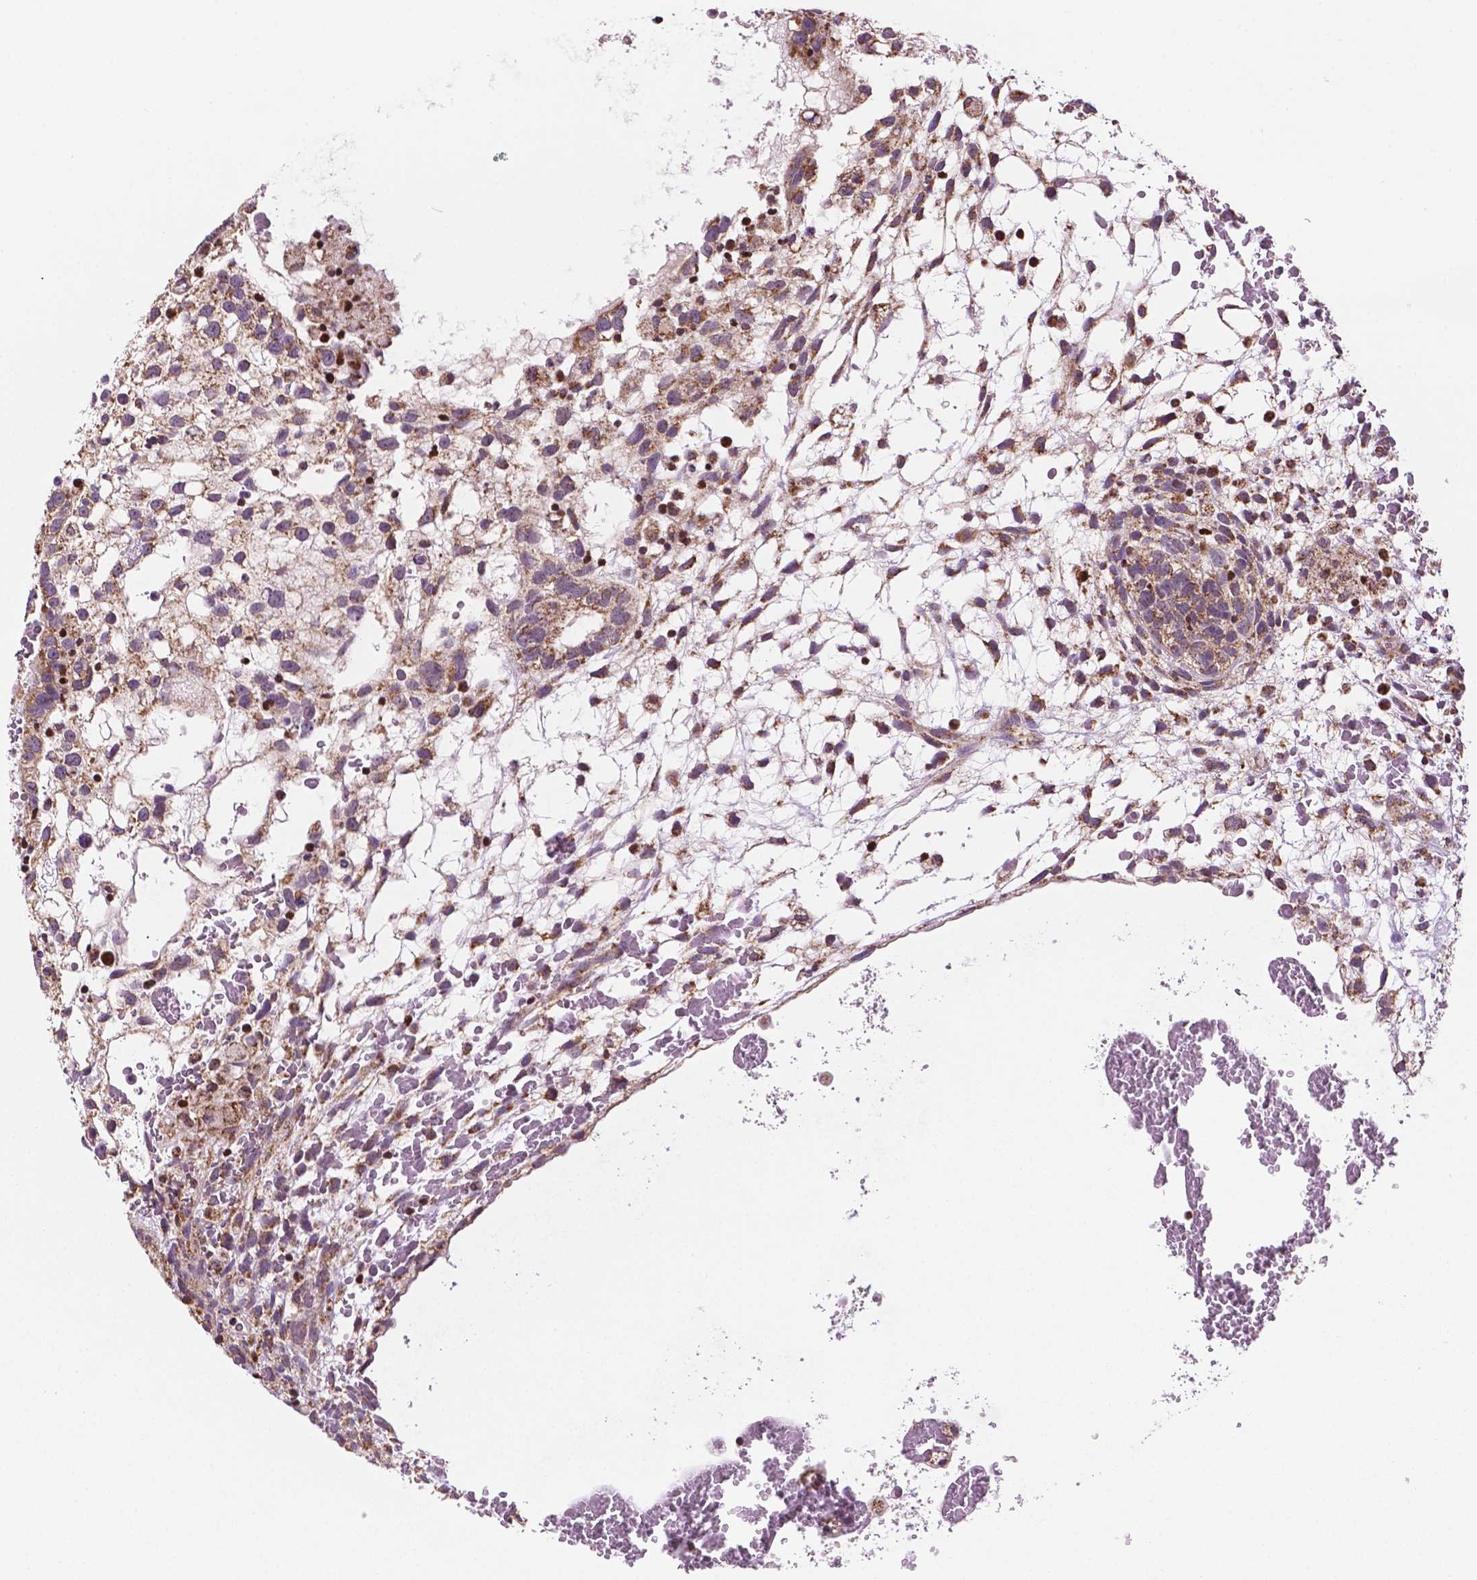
{"staining": {"intensity": "moderate", "quantity": ">75%", "location": "cytoplasmic/membranous"}, "tissue": "testis cancer", "cell_type": "Tumor cells", "image_type": "cancer", "snomed": [{"axis": "morphology", "description": "Normal tissue, NOS"}, {"axis": "morphology", "description": "Carcinoma, Embryonal, NOS"}, {"axis": "topography", "description": "Testis"}], "caption": "Protein staining of testis cancer (embryonal carcinoma) tissue displays moderate cytoplasmic/membranous positivity in about >75% of tumor cells.", "gene": "GEMIN4", "patient": {"sex": "male", "age": 32}}